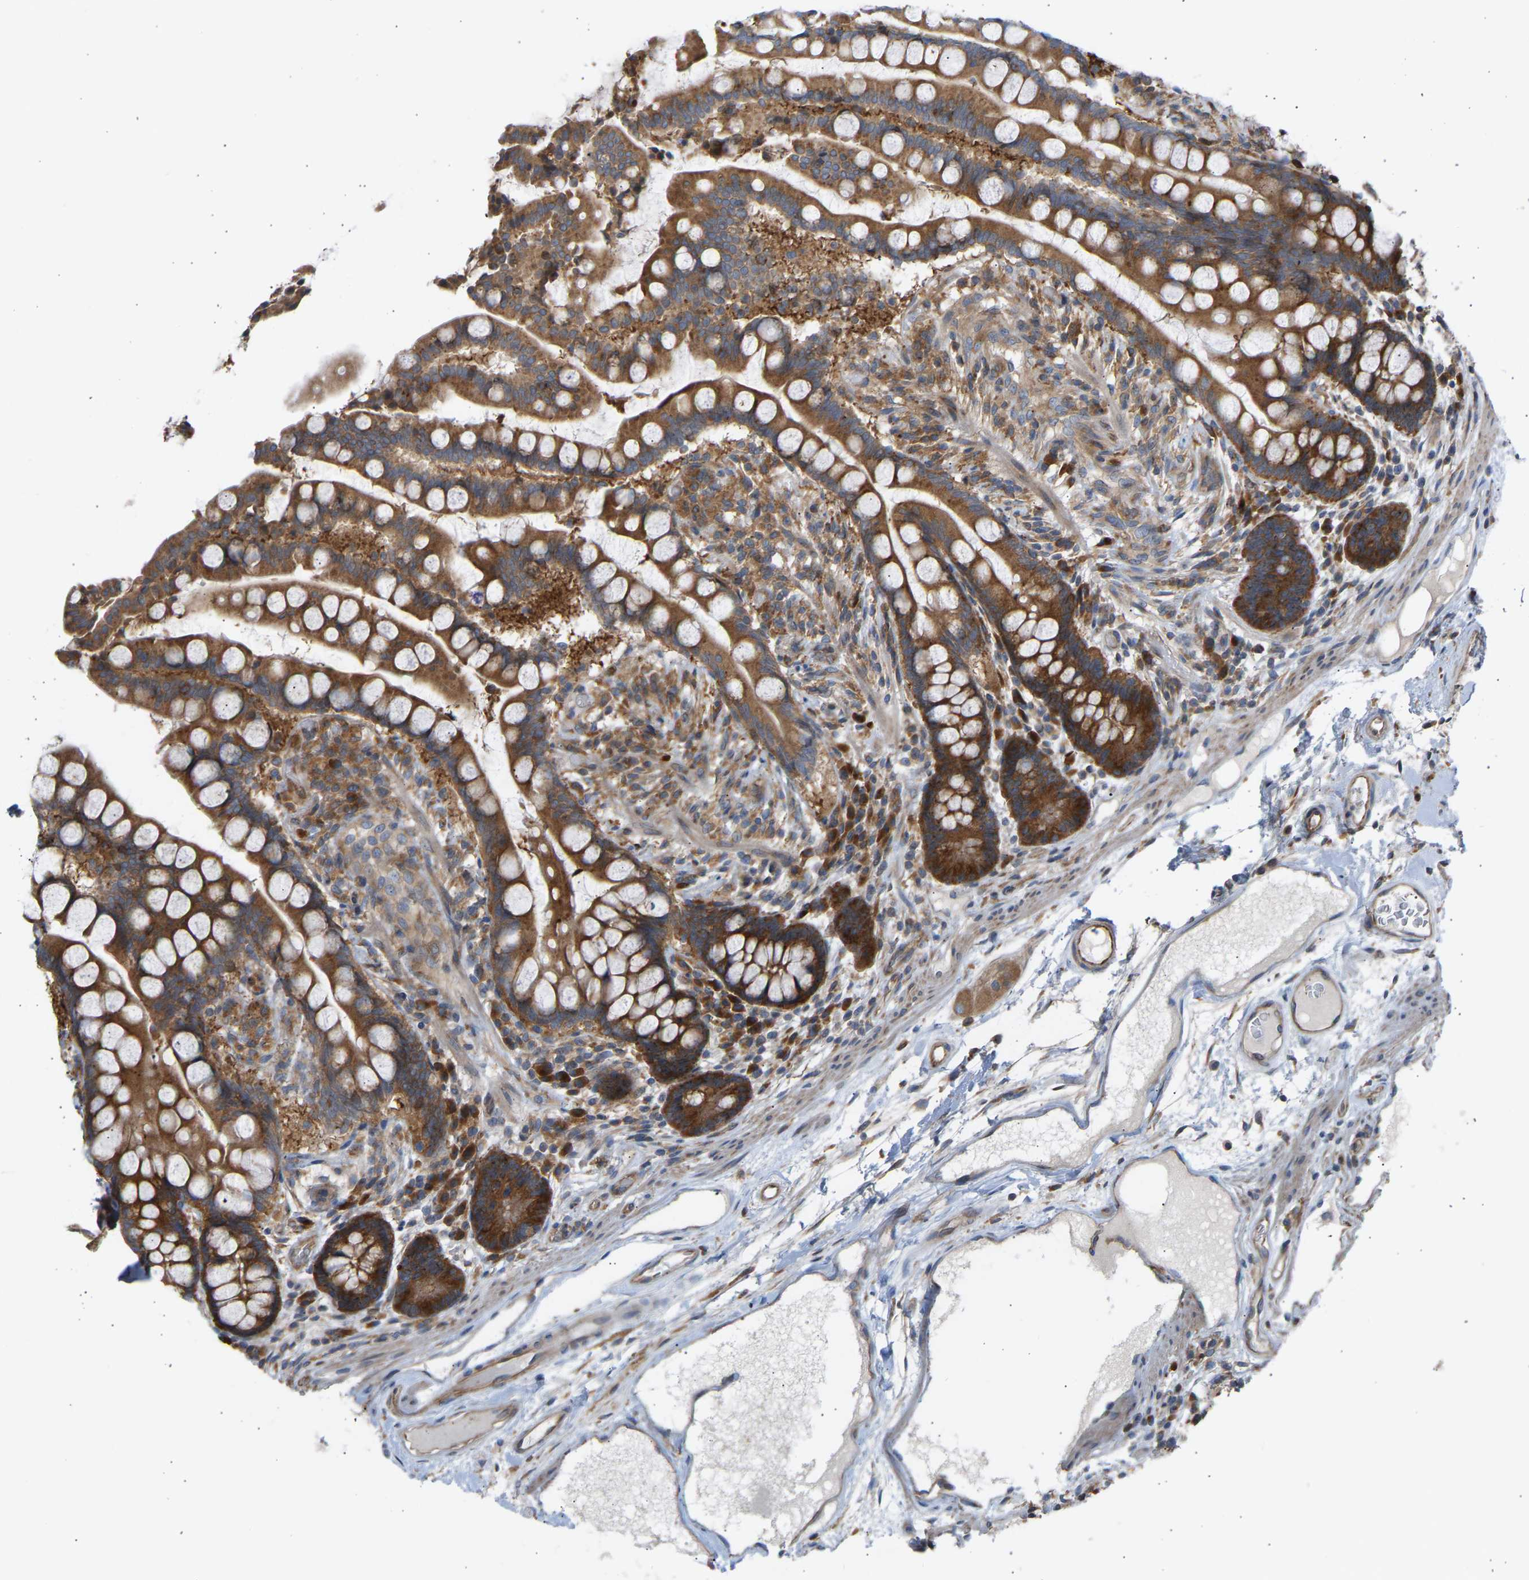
{"staining": {"intensity": "moderate", "quantity": ">75%", "location": "cytoplasmic/membranous"}, "tissue": "colon", "cell_type": "Endothelial cells", "image_type": "normal", "snomed": [{"axis": "morphology", "description": "Normal tissue, NOS"}, {"axis": "topography", "description": "Colon"}], "caption": "Protein staining of benign colon displays moderate cytoplasmic/membranous expression in approximately >75% of endothelial cells.", "gene": "GCN1", "patient": {"sex": "male", "age": 73}}